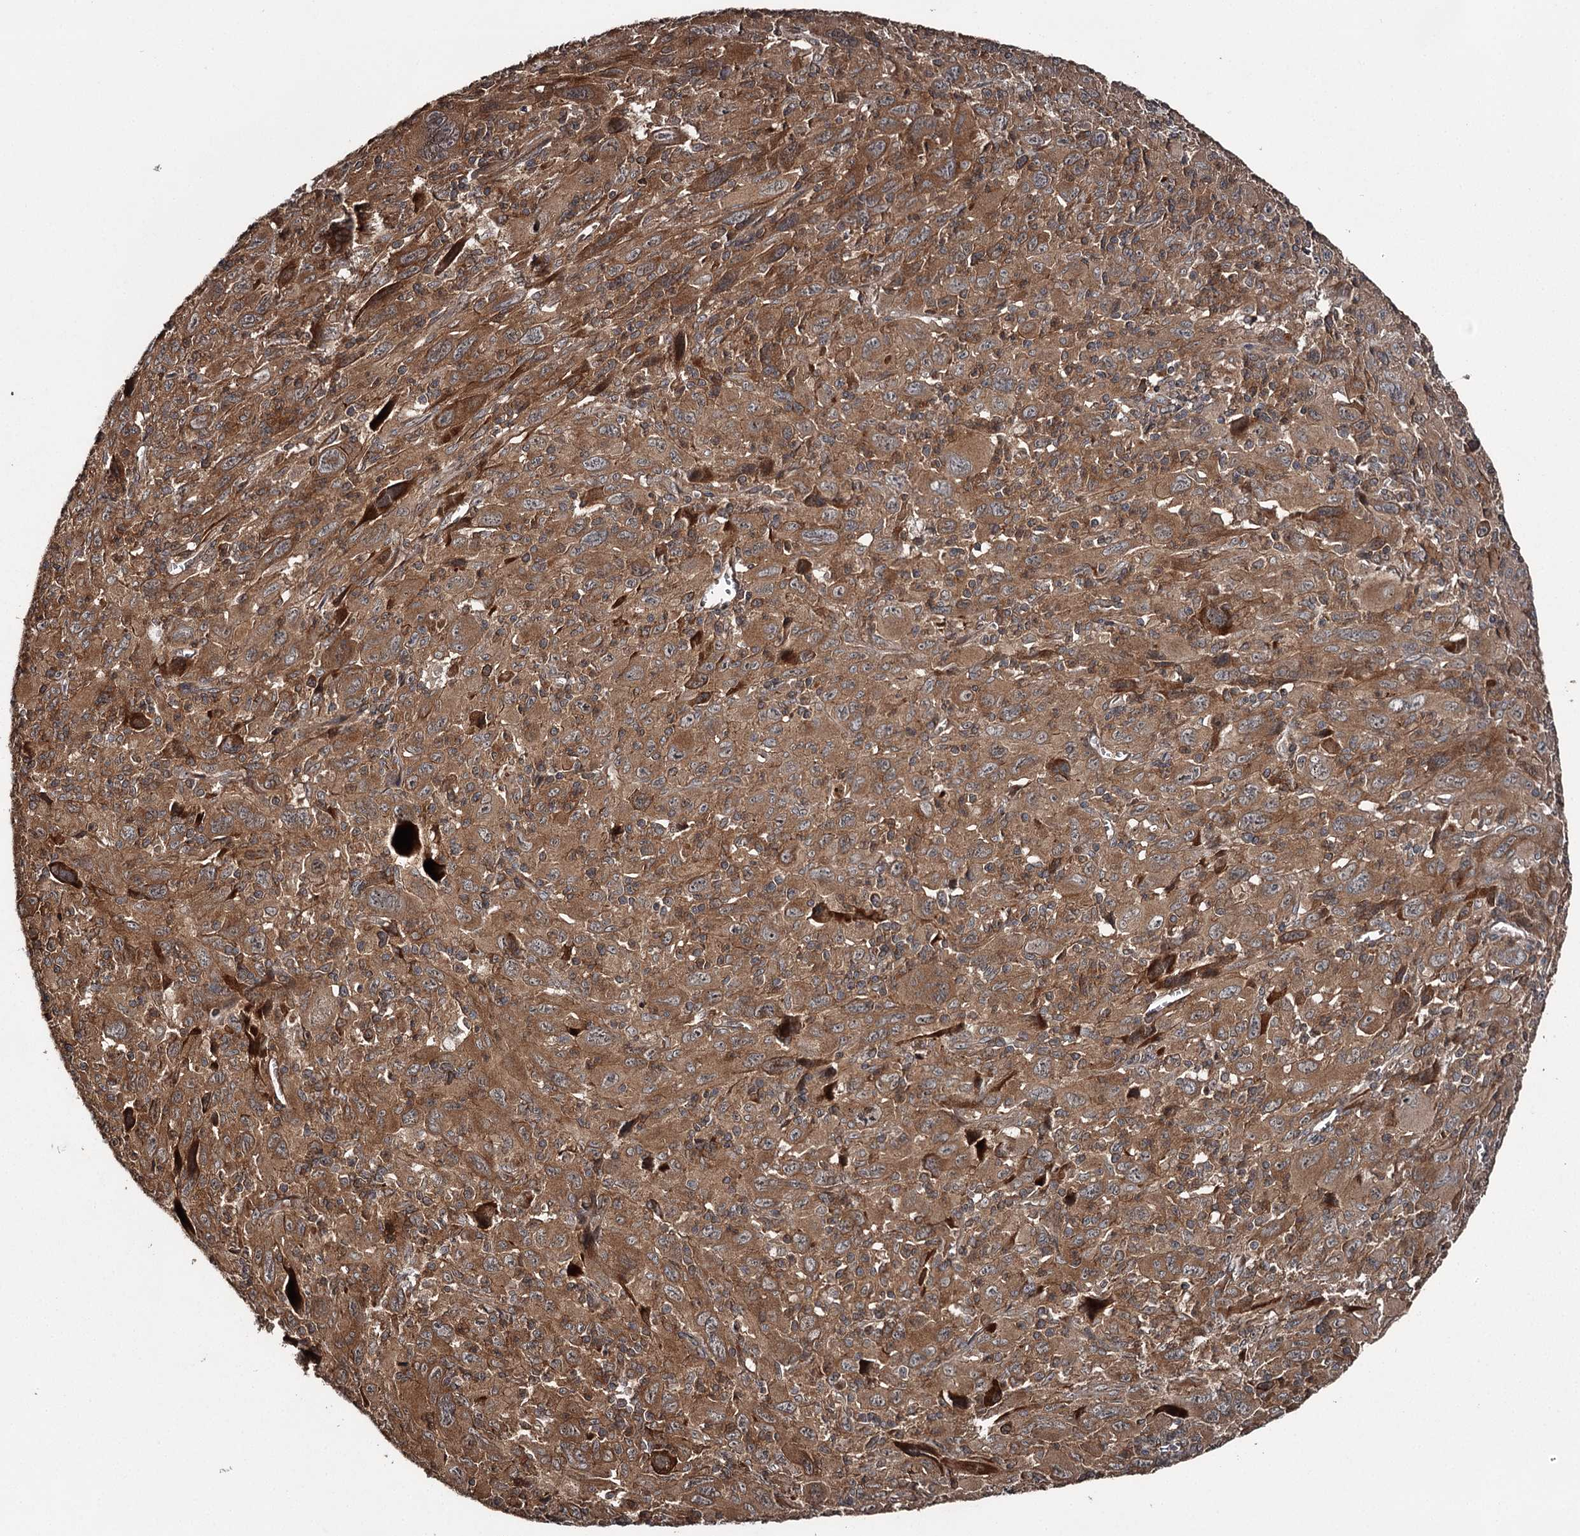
{"staining": {"intensity": "moderate", "quantity": ">75%", "location": "cytoplasmic/membranous"}, "tissue": "melanoma", "cell_type": "Tumor cells", "image_type": "cancer", "snomed": [{"axis": "morphology", "description": "Malignant melanoma, Metastatic site"}, {"axis": "topography", "description": "Skin"}], "caption": "This micrograph exhibits malignant melanoma (metastatic site) stained with IHC to label a protein in brown. The cytoplasmic/membranous of tumor cells show moderate positivity for the protein. Nuclei are counter-stained blue.", "gene": "RAB21", "patient": {"sex": "female", "age": 56}}